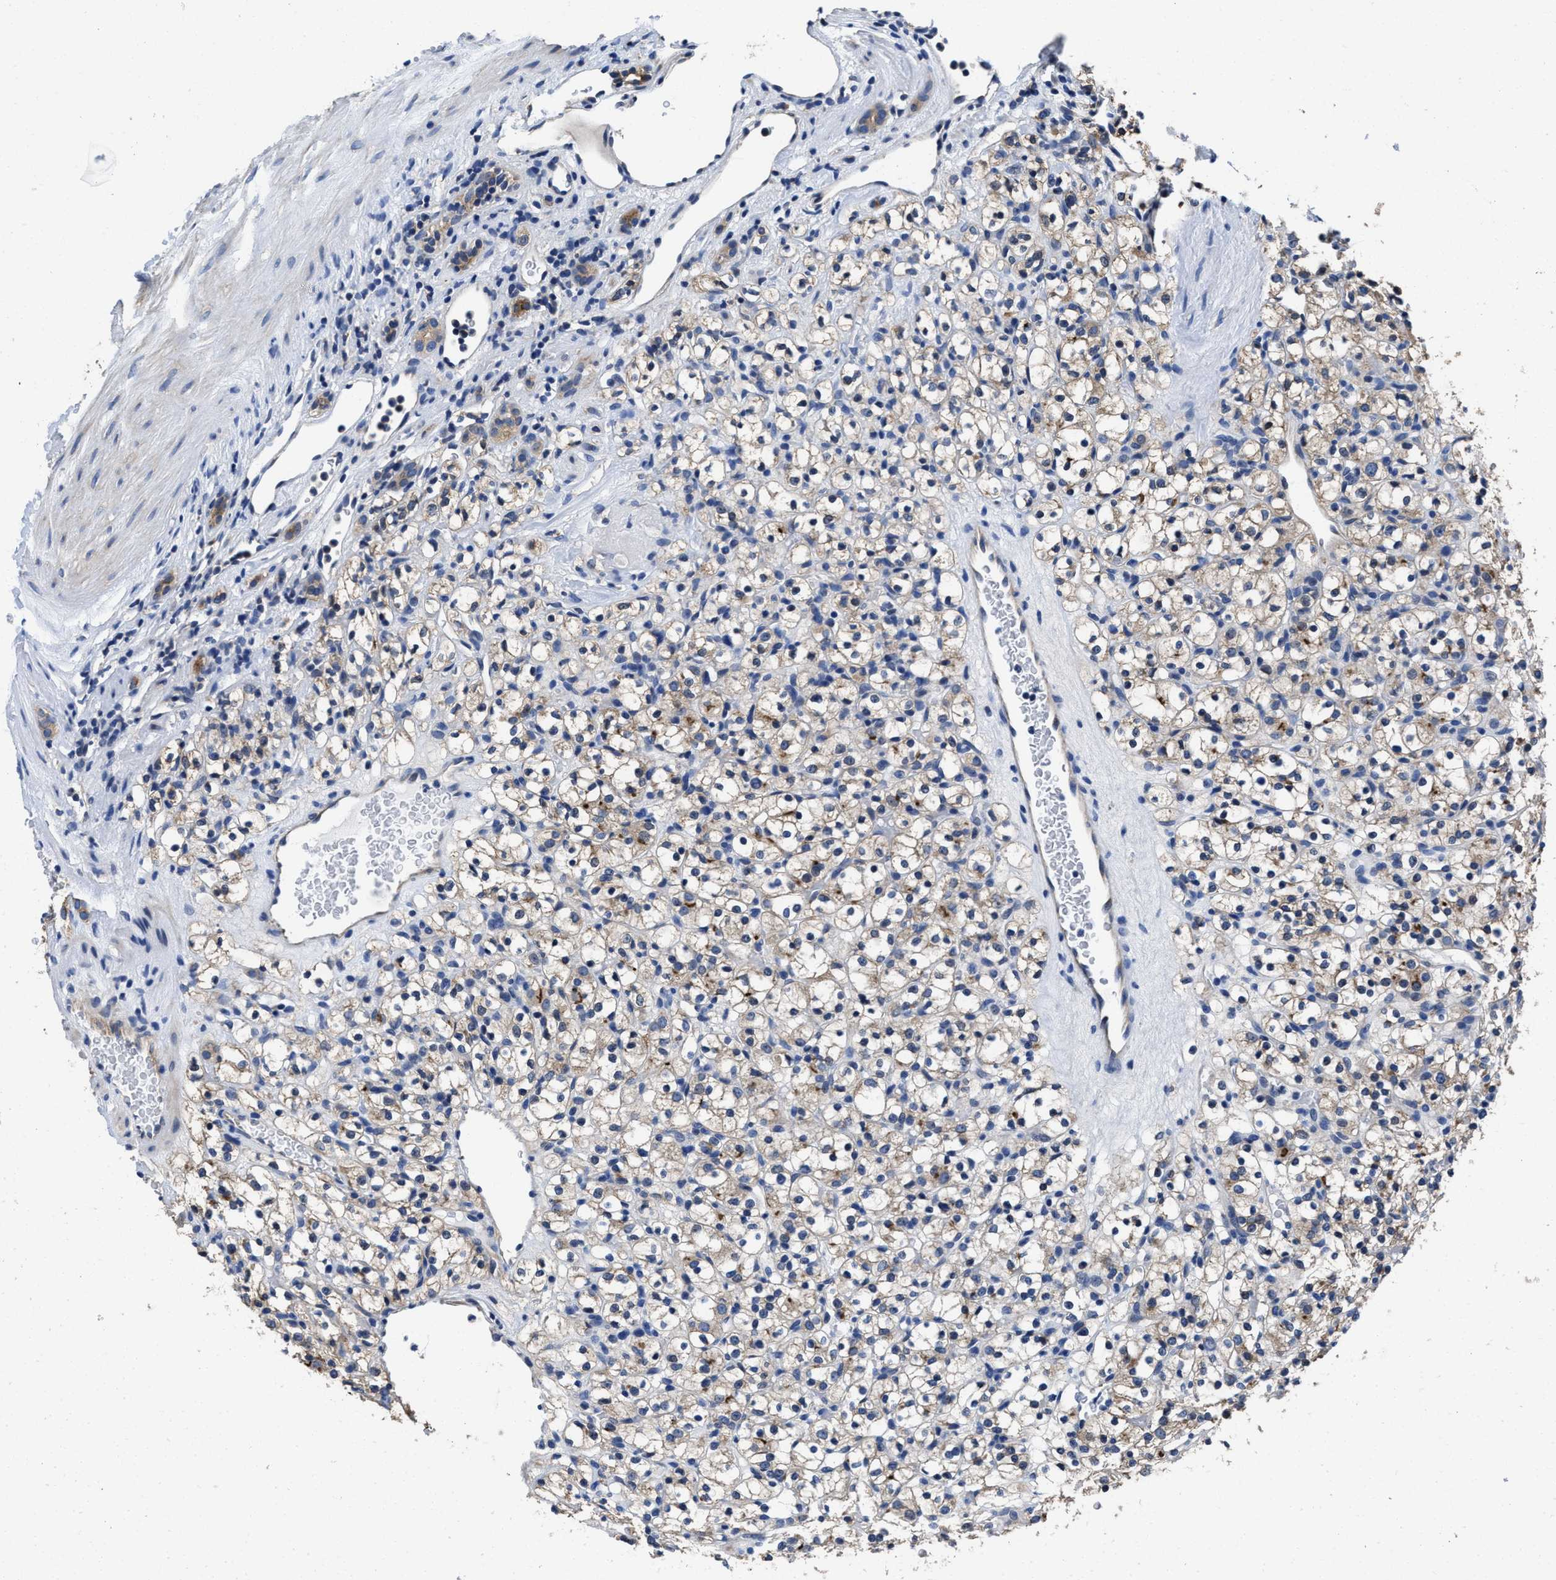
{"staining": {"intensity": "weak", "quantity": ">75%", "location": "cytoplasmic/membranous"}, "tissue": "renal cancer", "cell_type": "Tumor cells", "image_type": "cancer", "snomed": [{"axis": "morphology", "description": "Normal tissue, NOS"}, {"axis": "morphology", "description": "Adenocarcinoma, NOS"}, {"axis": "topography", "description": "Kidney"}], "caption": "IHC (DAB) staining of human renal cancer exhibits weak cytoplasmic/membranous protein staining in approximately >75% of tumor cells.", "gene": "HOOK1", "patient": {"sex": "female", "age": 72}}